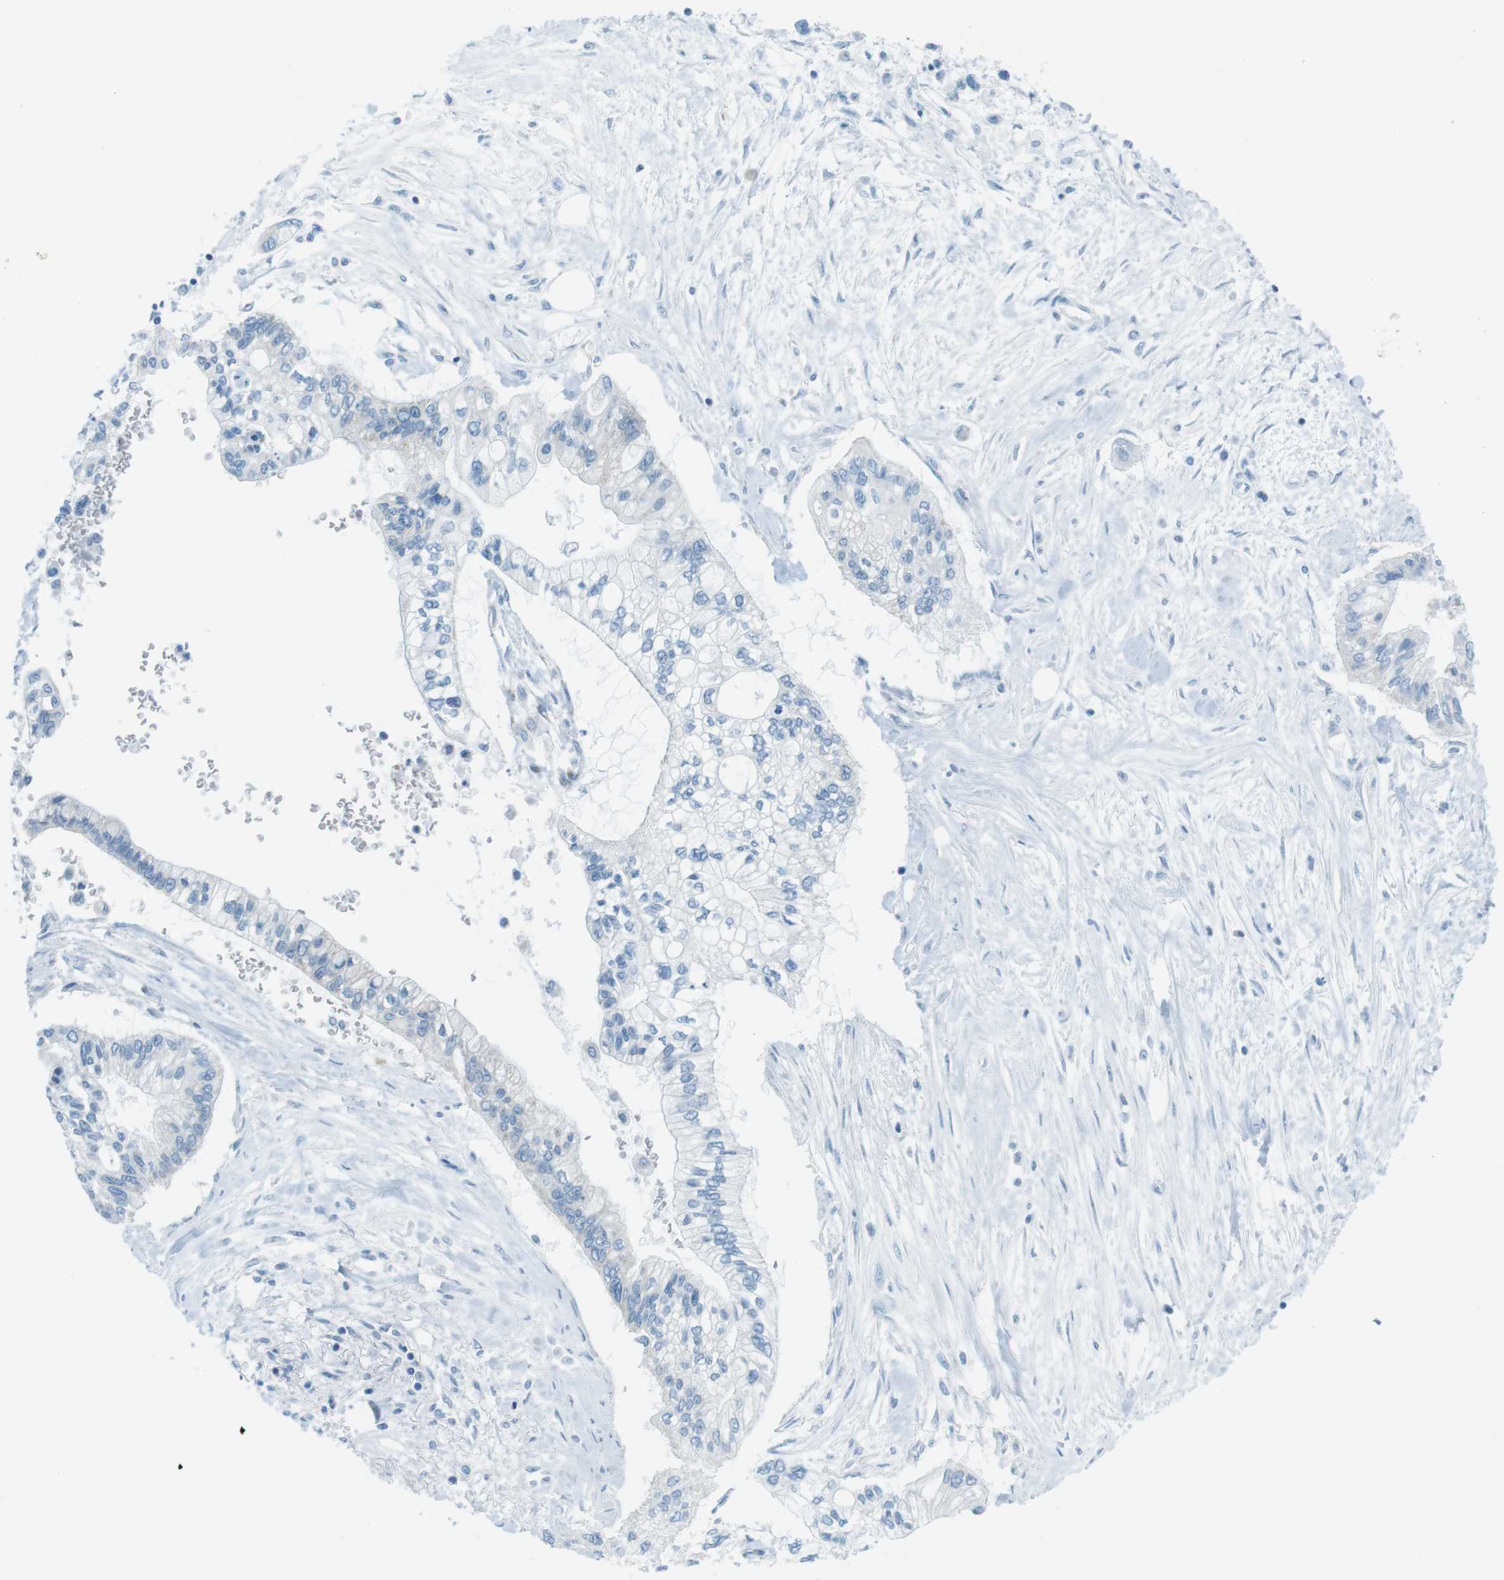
{"staining": {"intensity": "negative", "quantity": "none", "location": "none"}, "tissue": "pancreatic cancer", "cell_type": "Tumor cells", "image_type": "cancer", "snomed": [{"axis": "morphology", "description": "Adenocarcinoma, NOS"}, {"axis": "topography", "description": "Pancreas"}], "caption": "Immunohistochemical staining of pancreatic cancer (adenocarcinoma) shows no significant expression in tumor cells. (Stains: DAB IHC with hematoxylin counter stain, Microscopy: brightfield microscopy at high magnification).", "gene": "DNAJA3", "patient": {"sex": "female", "age": 77}}